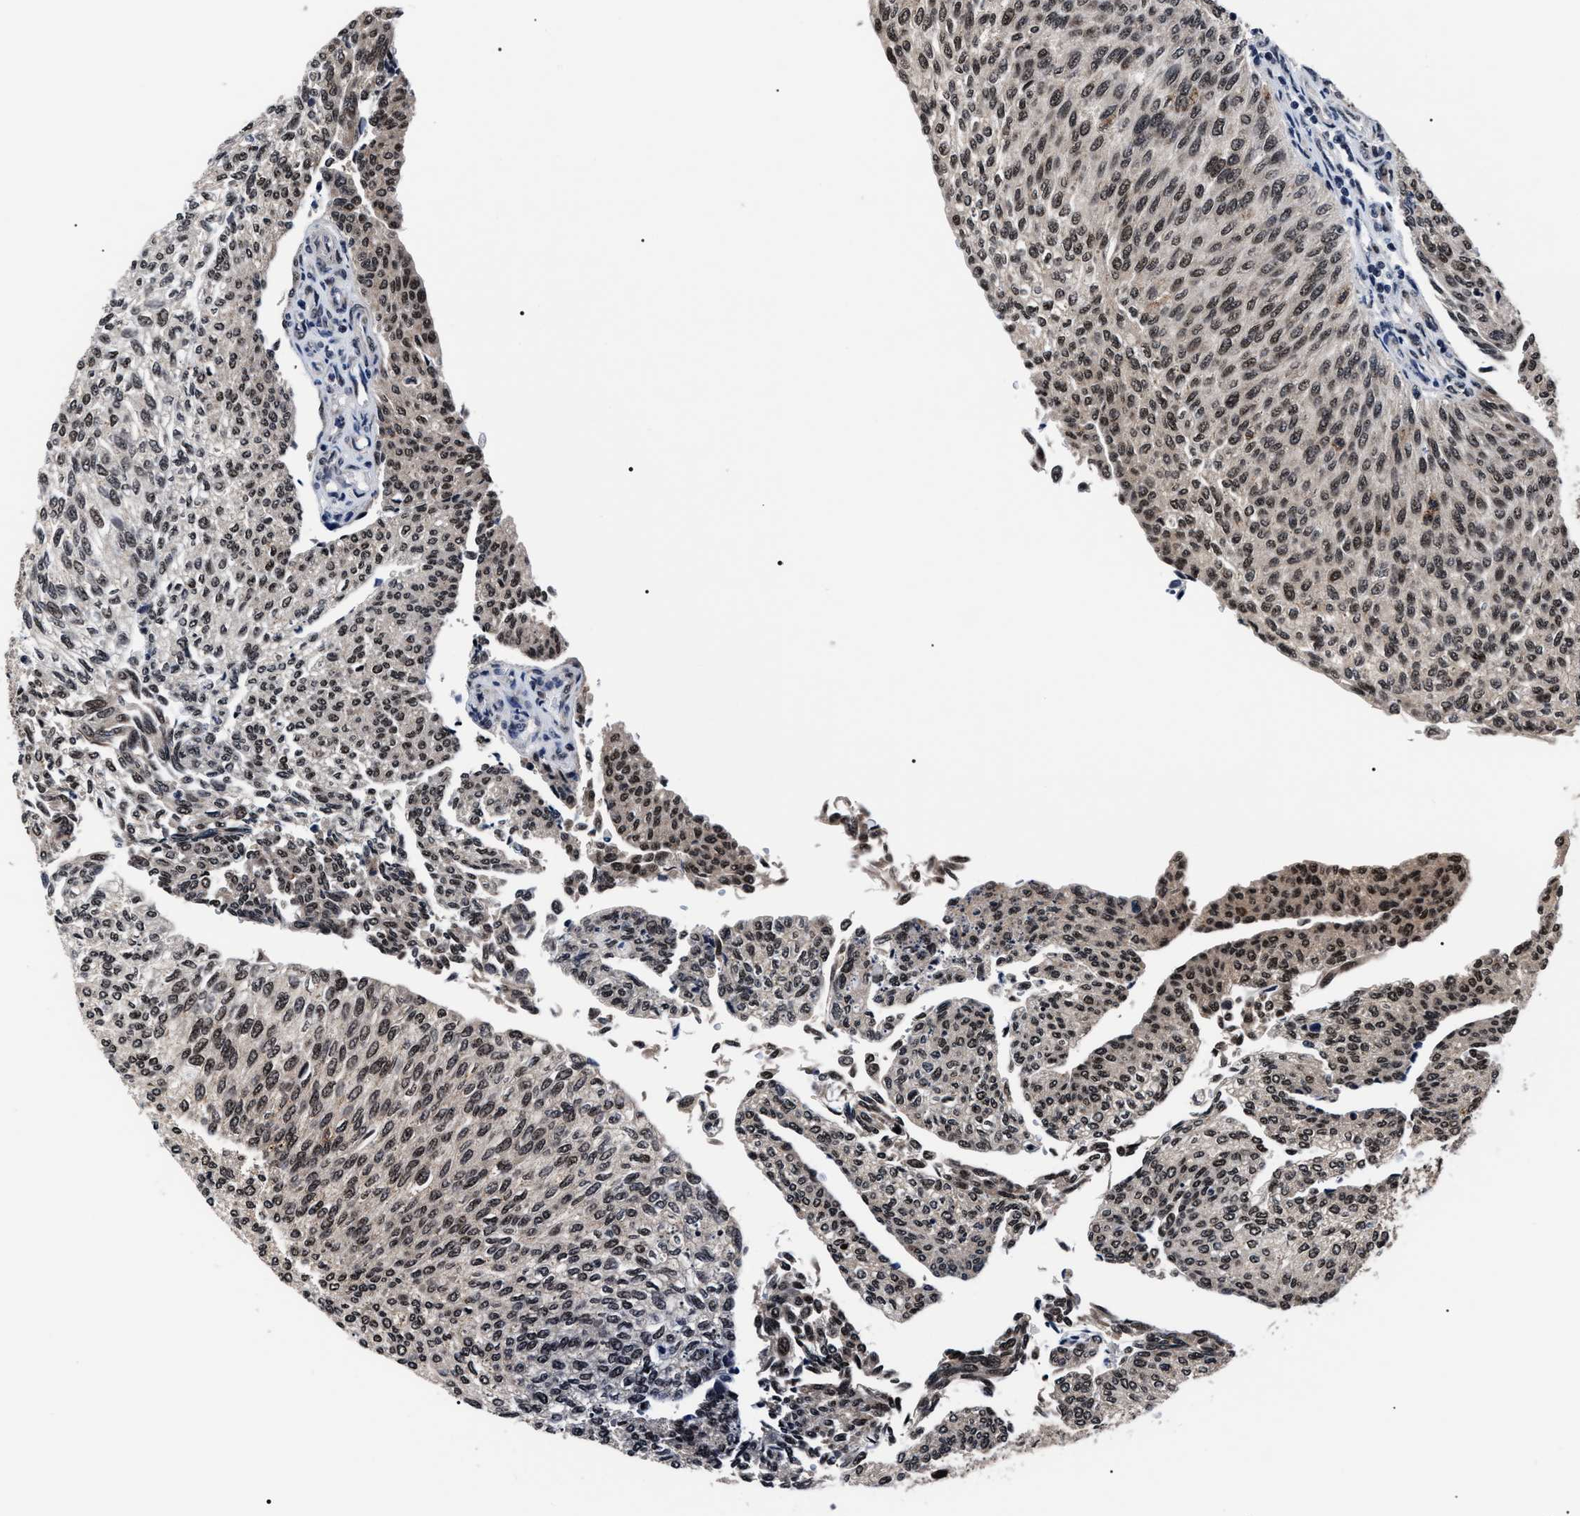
{"staining": {"intensity": "moderate", "quantity": ">75%", "location": "cytoplasmic/membranous,nuclear"}, "tissue": "urothelial cancer", "cell_type": "Tumor cells", "image_type": "cancer", "snomed": [{"axis": "morphology", "description": "Urothelial carcinoma, Low grade"}, {"axis": "topography", "description": "Urinary bladder"}], "caption": "Protein expression by immunohistochemistry (IHC) exhibits moderate cytoplasmic/membranous and nuclear staining in about >75% of tumor cells in urothelial carcinoma (low-grade).", "gene": "CSNK2A1", "patient": {"sex": "female", "age": 79}}